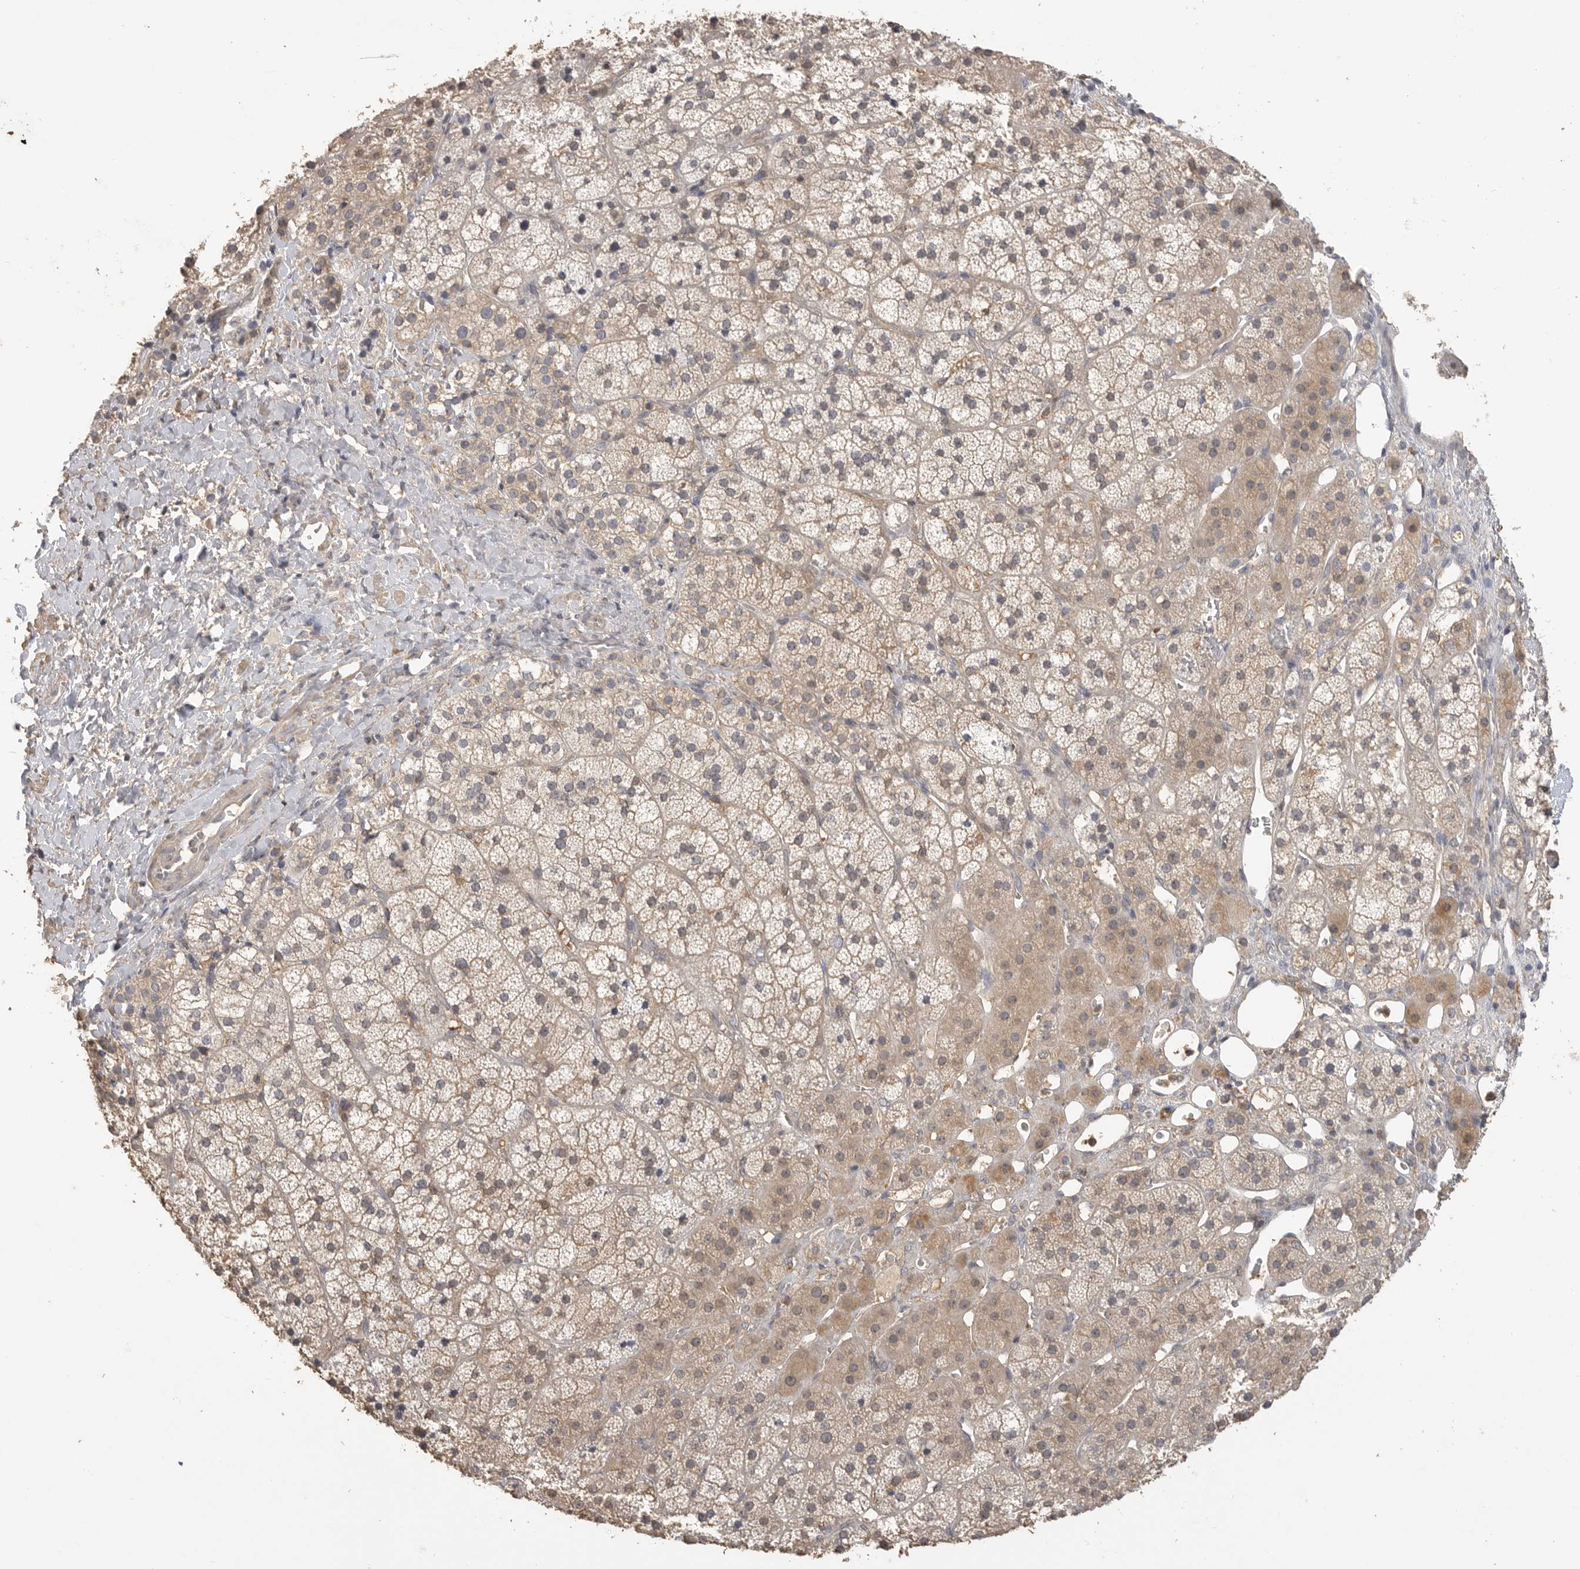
{"staining": {"intensity": "moderate", "quantity": "25%-75%", "location": "cytoplasmic/membranous,nuclear"}, "tissue": "adrenal gland", "cell_type": "Glandular cells", "image_type": "normal", "snomed": [{"axis": "morphology", "description": "Normal tissue, NOS"}, {"axis": "topography", "description": "Adrenal gland"}], "caption": "This is a micrograph of immunohistochemistry (IHC) staining of normal adrenal gland, which shows moderate expression in the cytoplasmic/membranous,nuclear of glandular cells.", "gene": "MAP2K1", "patient": {"sex": "female", "age": 44}}